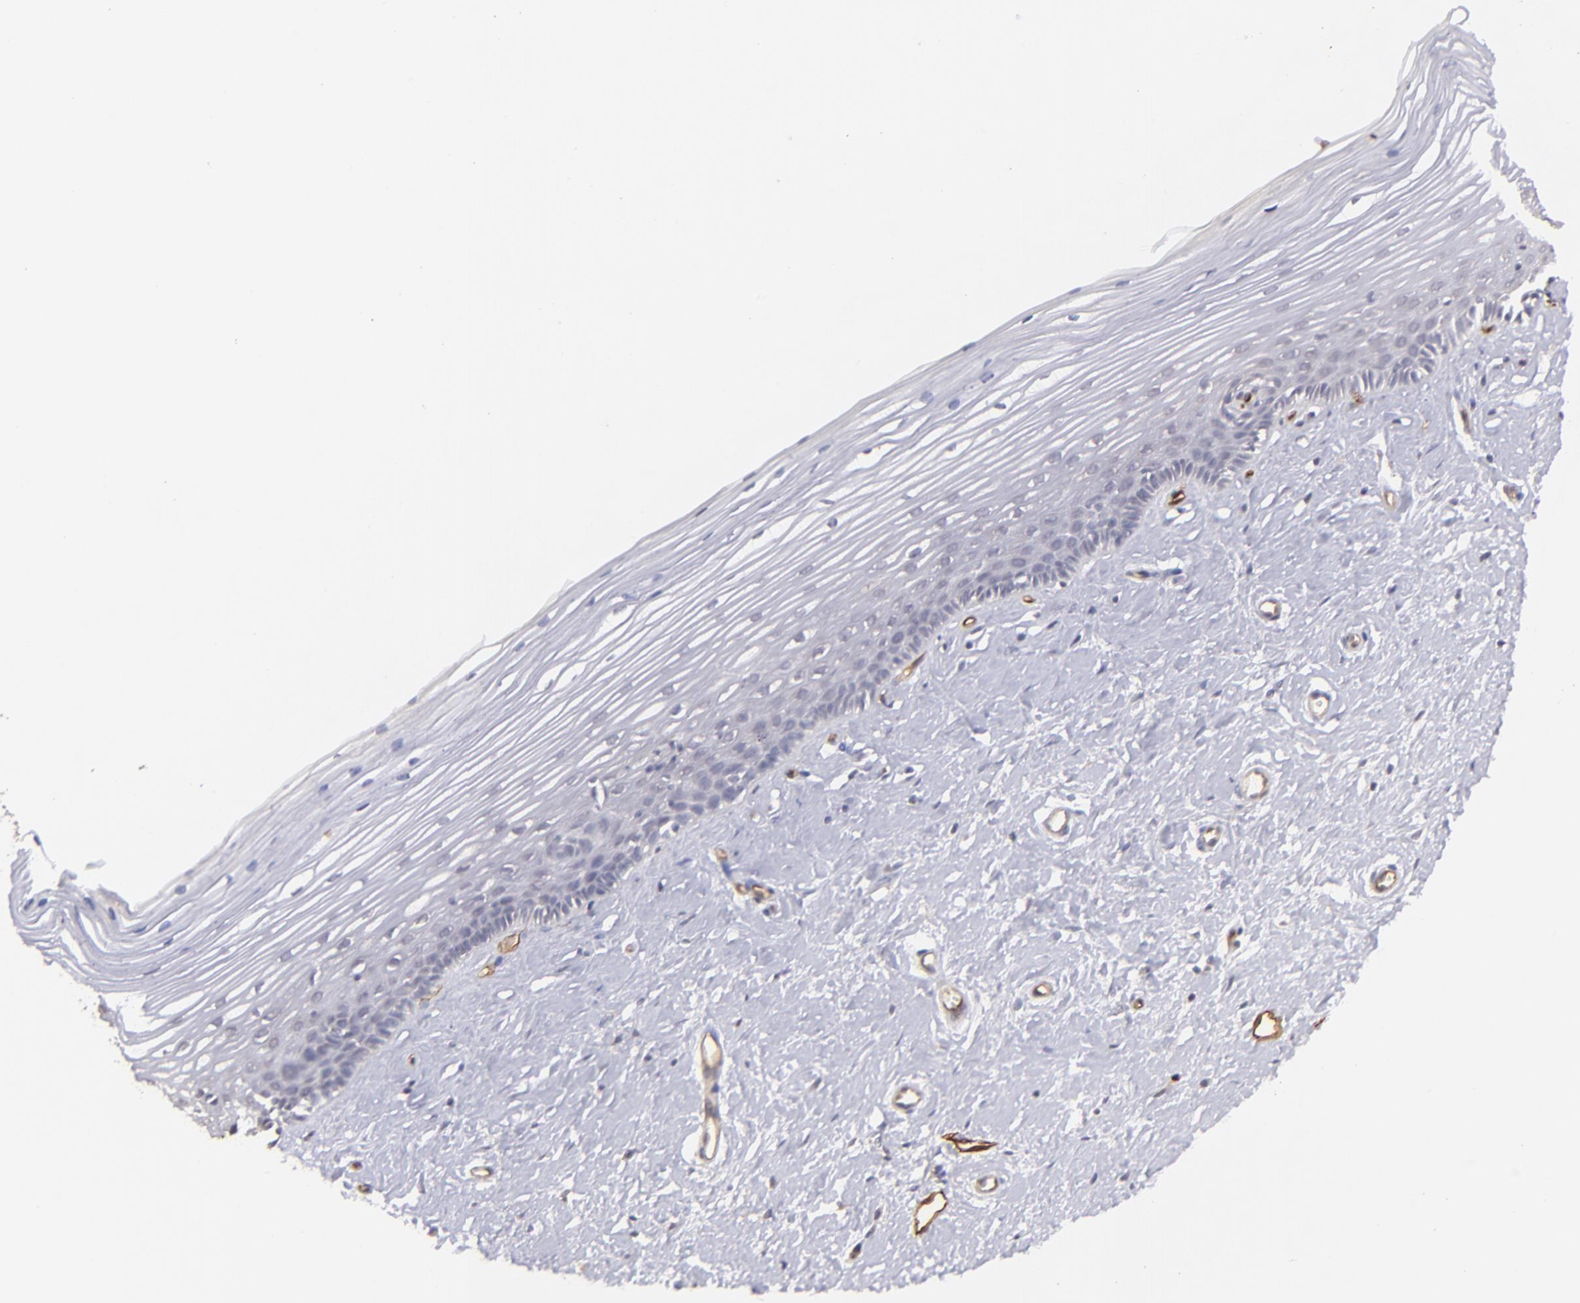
{"staining": {"intensity": "negative", "quantity": "none", "location": "none"}, "tissue": "cervix", "cell_type": "Glandular cells", "image_type": "normal", "snomed": [{"axis": "morphology", "description": "Normal tissue, NOS"}, {"axis": "topography", "description": "Cervix"}], "caption": "A high-resolution image shows immunohistochemistry staining of benign cervix, which demonstrates no significant positivity in glandular cells. (Immunohistochemistry (ihc), brightfield microscopy, high magnification).", "gene": "DYSF", "patient": {"sex": "female", "age": 40}}